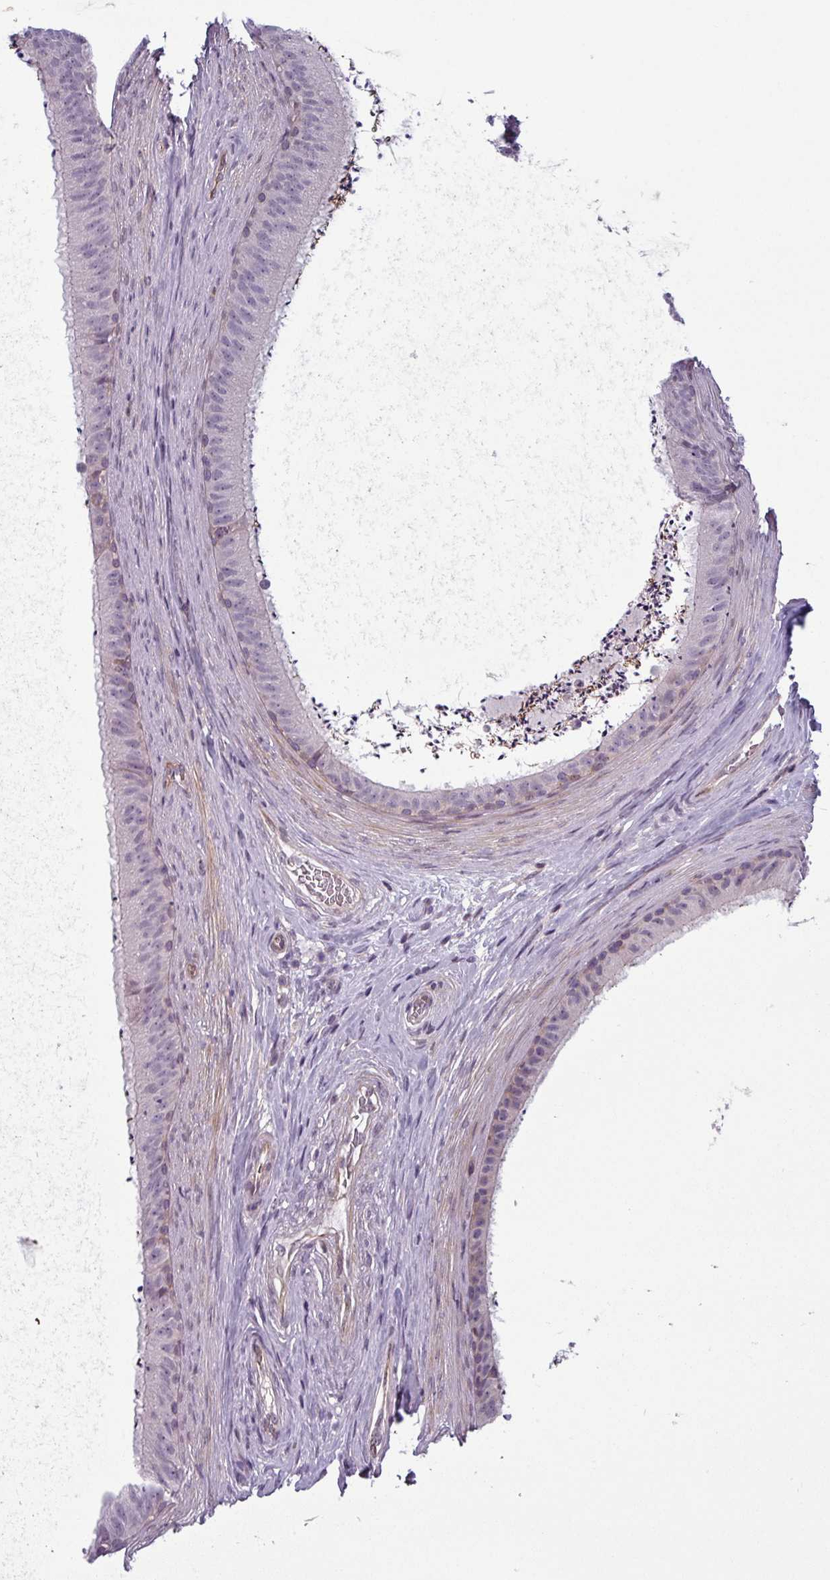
{"staining": {"intensity": "moderate", "quantity": "<25%", "location": "cytoplasmic/membranous"}, "tissue": "epididymis", "cell_type": "Glandular cells", "image_type": "normal", "snomed": [{"axis": "morphology", "description": "Normal tissue, NOS"}, {"axis": "topography", "description": "Testis"}, {"axis": "topography", "description": "Epididymis"}], "caption": "Immunohistochemical staining of benign human epididymis exhibits <25% levels of moderate cytoplasmic/membranous protein expression in about <25% of glandular cells. (Brightfield microscopy of DAB IHC at high magnification).", "gene": "PRAMEF12", "patient": {"sex": "male", "age": 41}}